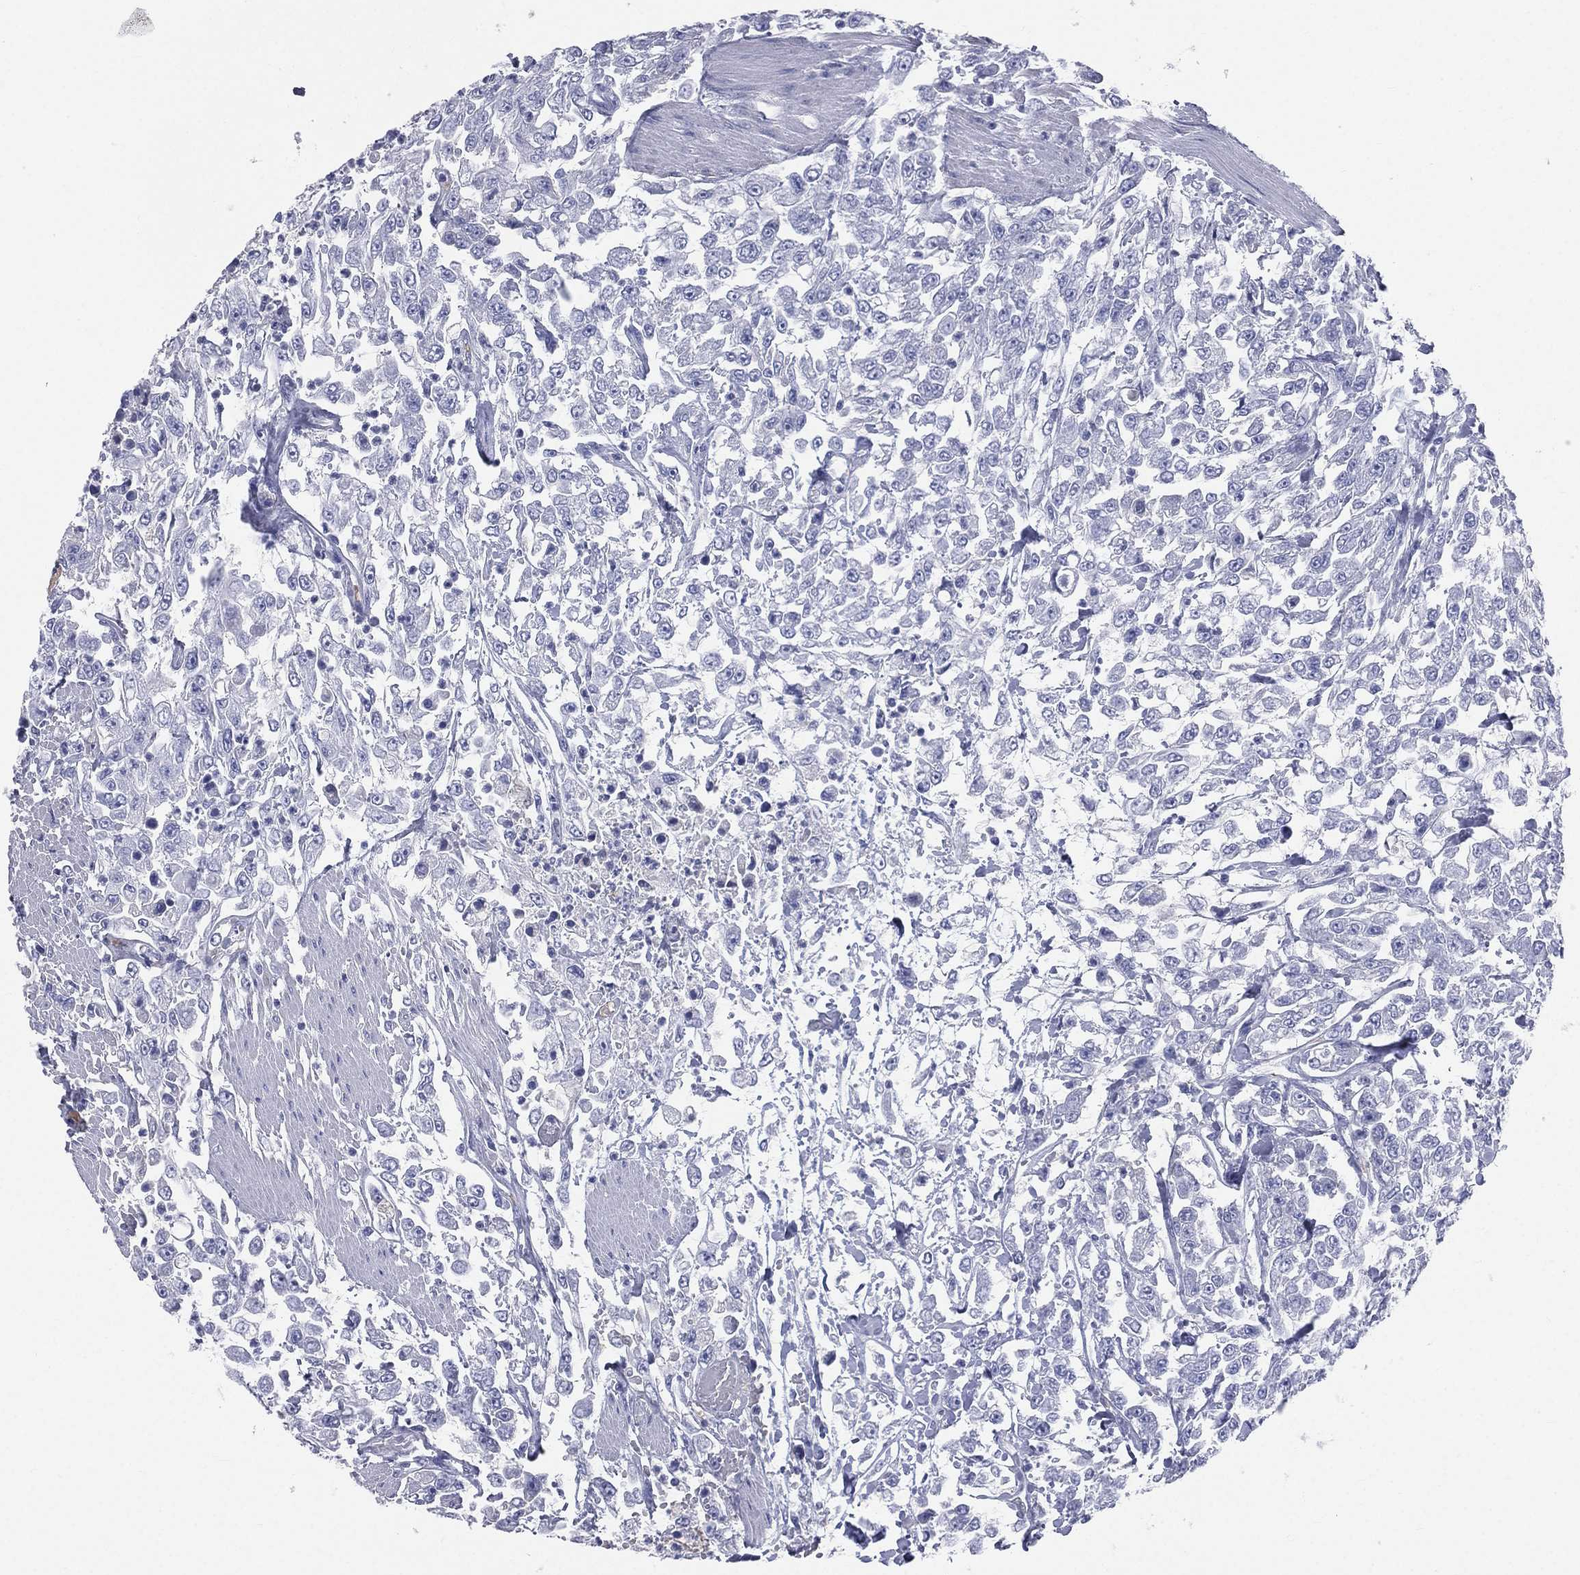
{"staining": {"intensity": "negative", "quantity": "none", "location": "none"}, "tissue": "urothelial cancer", "cell_type": "Tumor cells", "image_type": "cancer", "snomed": [{"axis": "morphology", "description": "Urothelial carcinoma, High grade"}, {"axis": "topography", "description": "Urinary bladder"}], "caption": "Urothelial cancer was stained to show a protein in brown. There is no significant positivity in tumor cells.", "gene": "HP", "patient": {"sex": "male", "age": 46}}